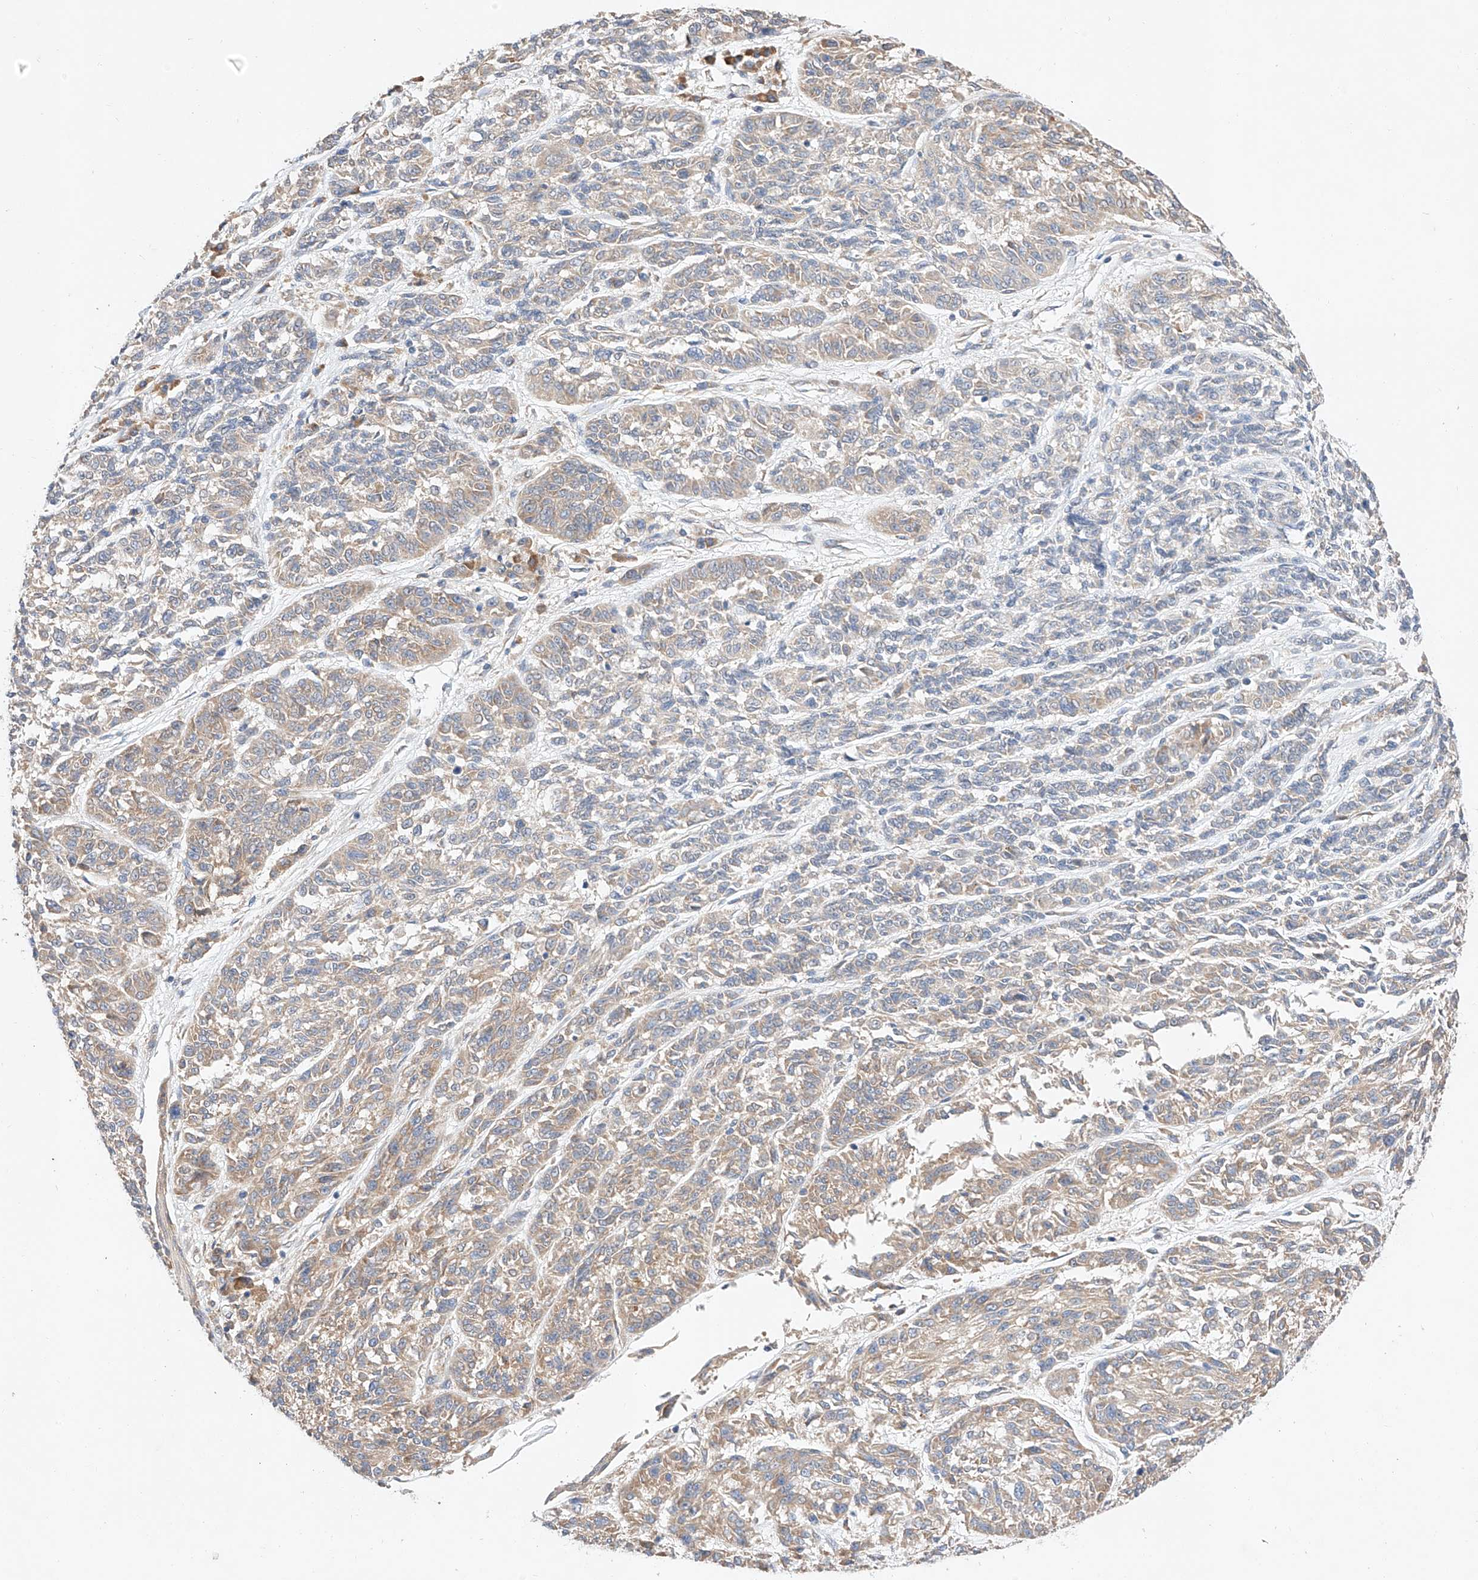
{"staining": {"intensity": "weak", "quantity": ">75%", "location": "cytoplasmic/membranous"}, "tissue": "melanoma", "cell_type": "Tumor cells", "image_type": "cancer", "snomed": [{"axis": "morphology", "description": "Malignant melanoma, NOS"}, {"axis": "topography", "description": "Skin"}], "caption": "High-magnification brightfield microscopy of malignant melanoma stained with DAB (brown) and counterstained with hematoxylin (blue). tumor cells exhibit weak cytoplasmic/membranous expression is present in about>75% of cells.", "gene": "C6orf118", "patient": {"sex": "male", "age": 53}}